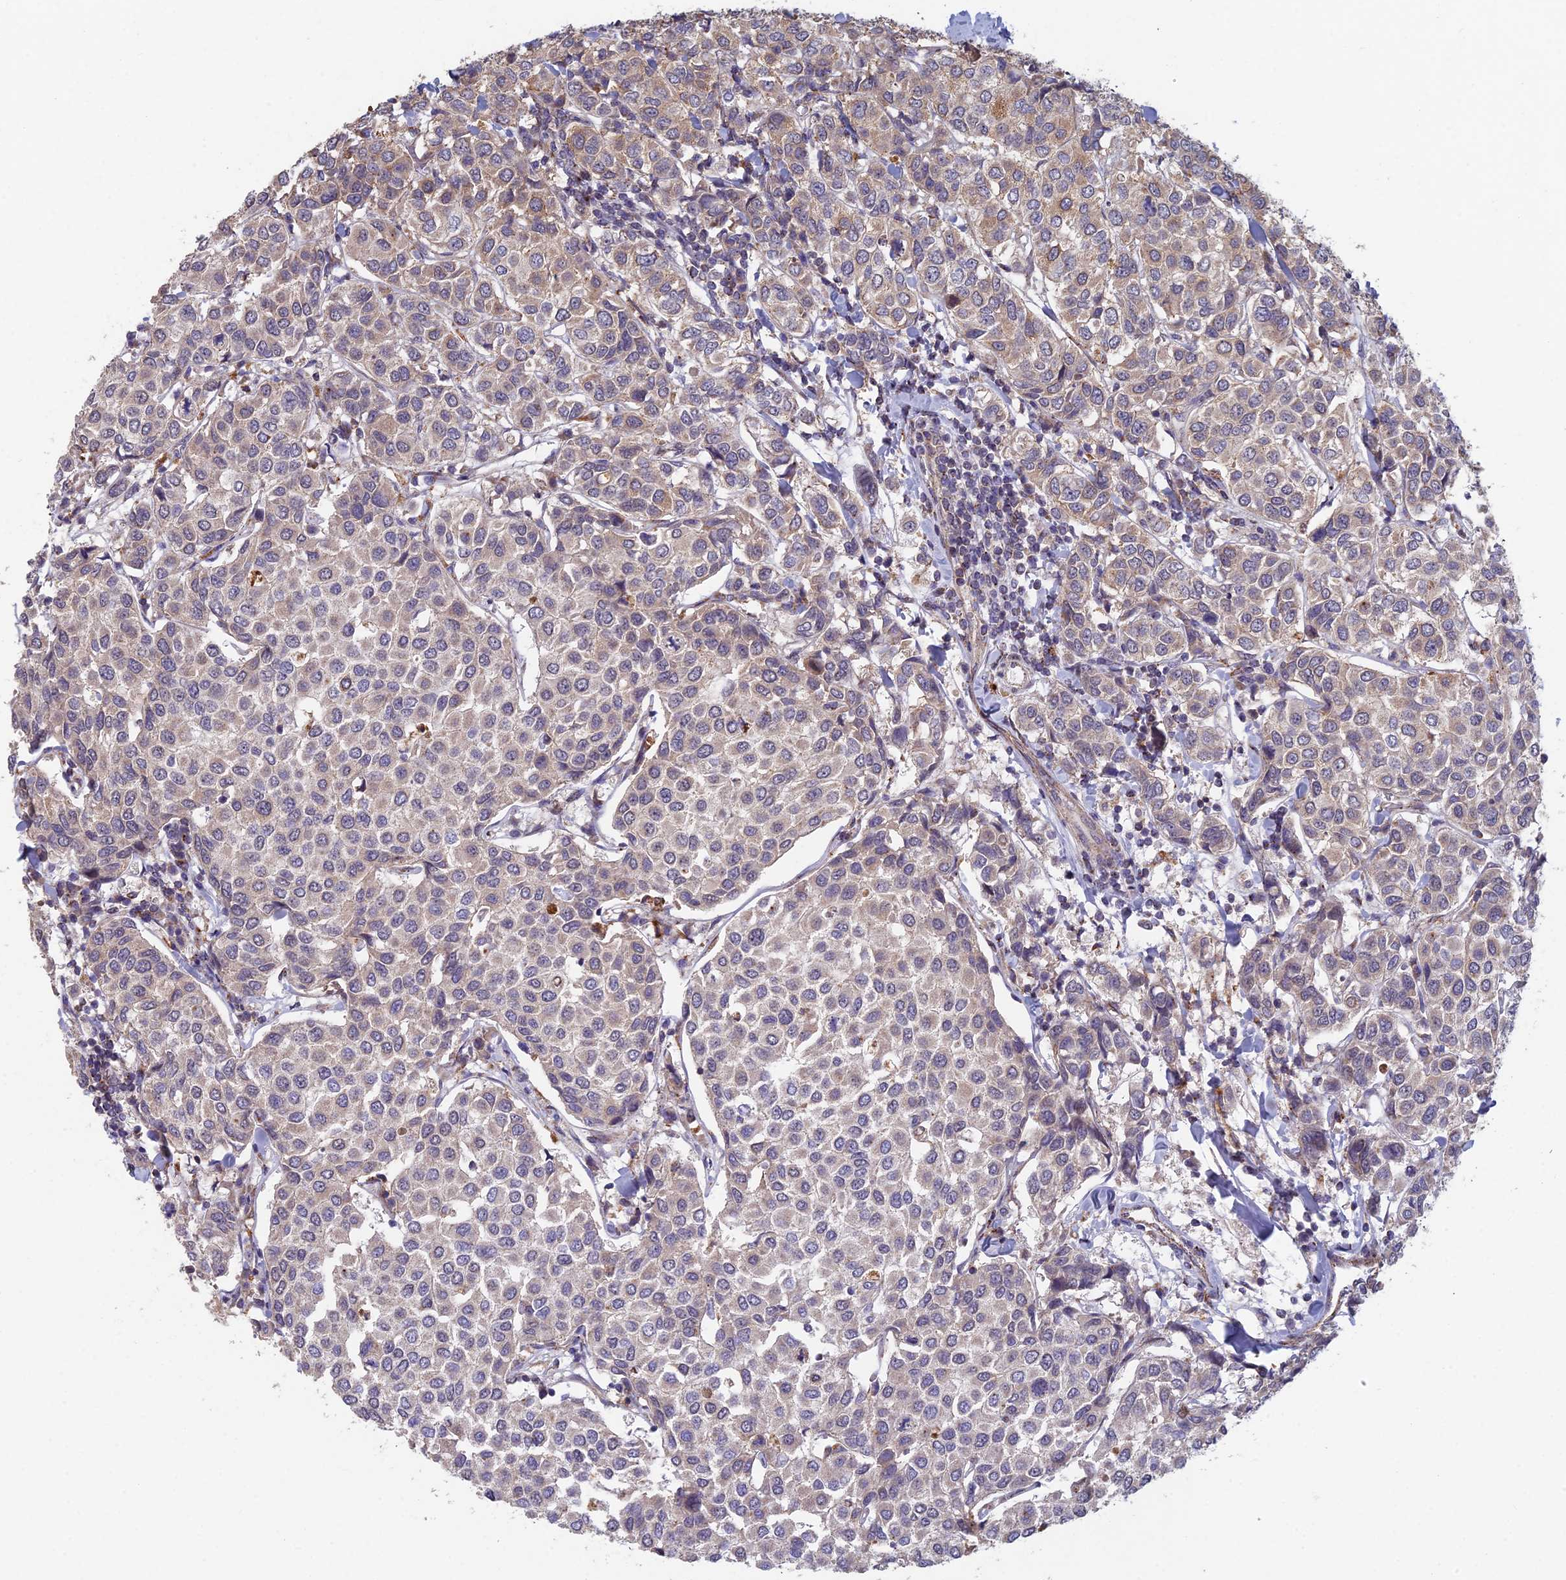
{"staining": {"intensity": "weak", "quantity": "25%-75%", "location": "cytoplasmic/membranous"}, "tissue": "breast cancer", "cell_type": "Tumor cells", "image_type": "cancer", "snomed": [{"axis": "morphology", "description": "Duct carcinoma"}, {"axis": "topography", "description": "Breast"}], "caption": "A high-resolution histopathology image shows immunohistochemistry staining of infiltrating ductal carcinoma (breast), which reveals weak cytoplasmic/membranous staining in approximately 25%-75% of tumor cells.", "gene": "FOXS1", "patient": {"sex": "female", "age": 55}}